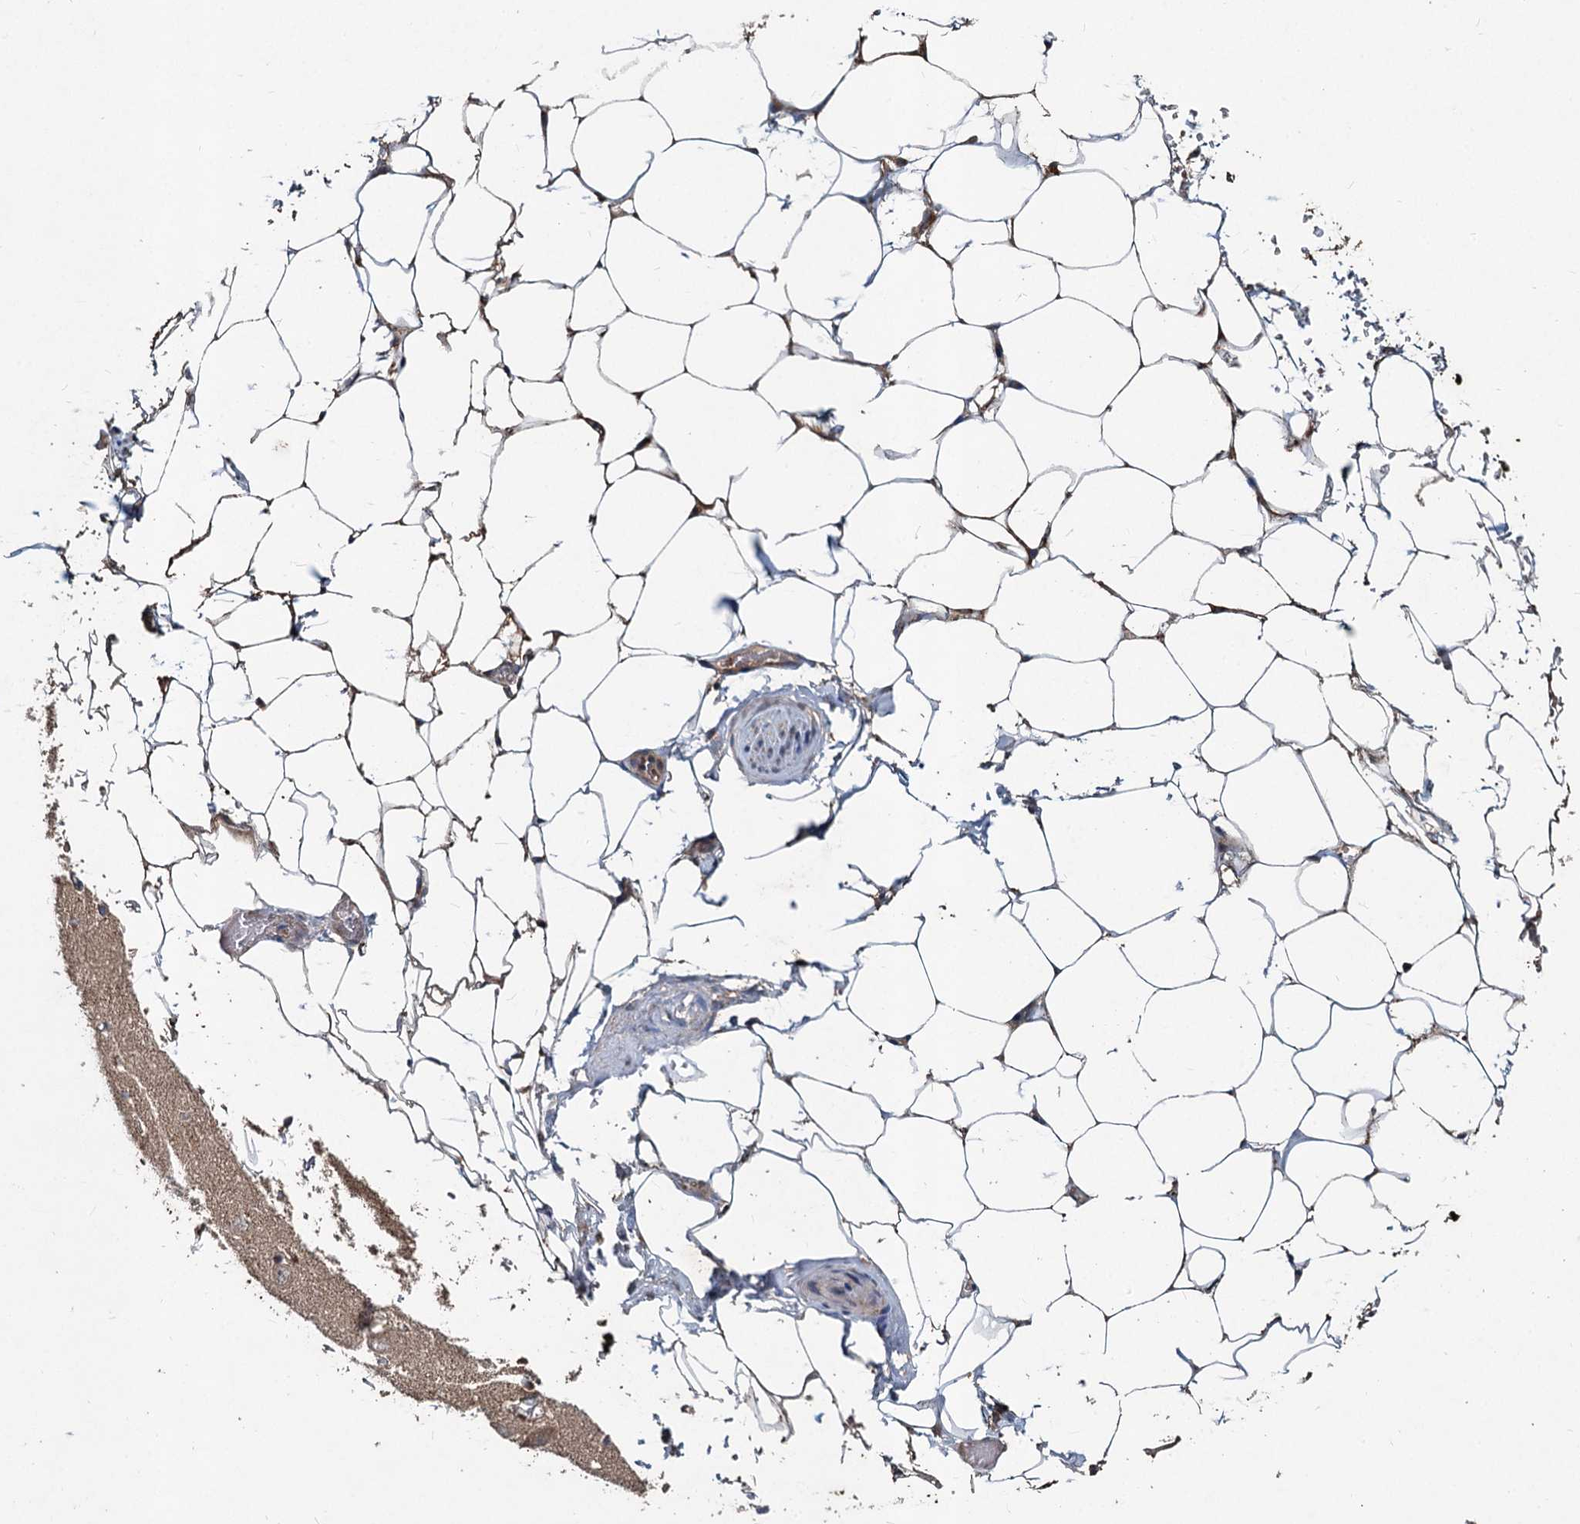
{"staining": {"intensity": "moderate", "quantity": ">75%", "location": "cytoplasmic/membranous"}, "tissue": "adipose tissue", "cell_type": "Adipocytes", "image_type": "normal", "snomed": [{"axis": "morphology", "description": "Normal tissue, NOS"}, {"axis": "morphology", "description": "Adenocarcinoma, Low grade"}, {"axis": "topography", "description": "Prostate"}, {"axis": "topography", "description": "Peripheral nerve tissue"}], "caption": "Adipose tissue stained with a brown dye shows moderate cytoplasmic/membranous positive expression in about >75% of adipocytes.", "gene": "OTUB1", "patient": {"sex": "male", "age": 63}}